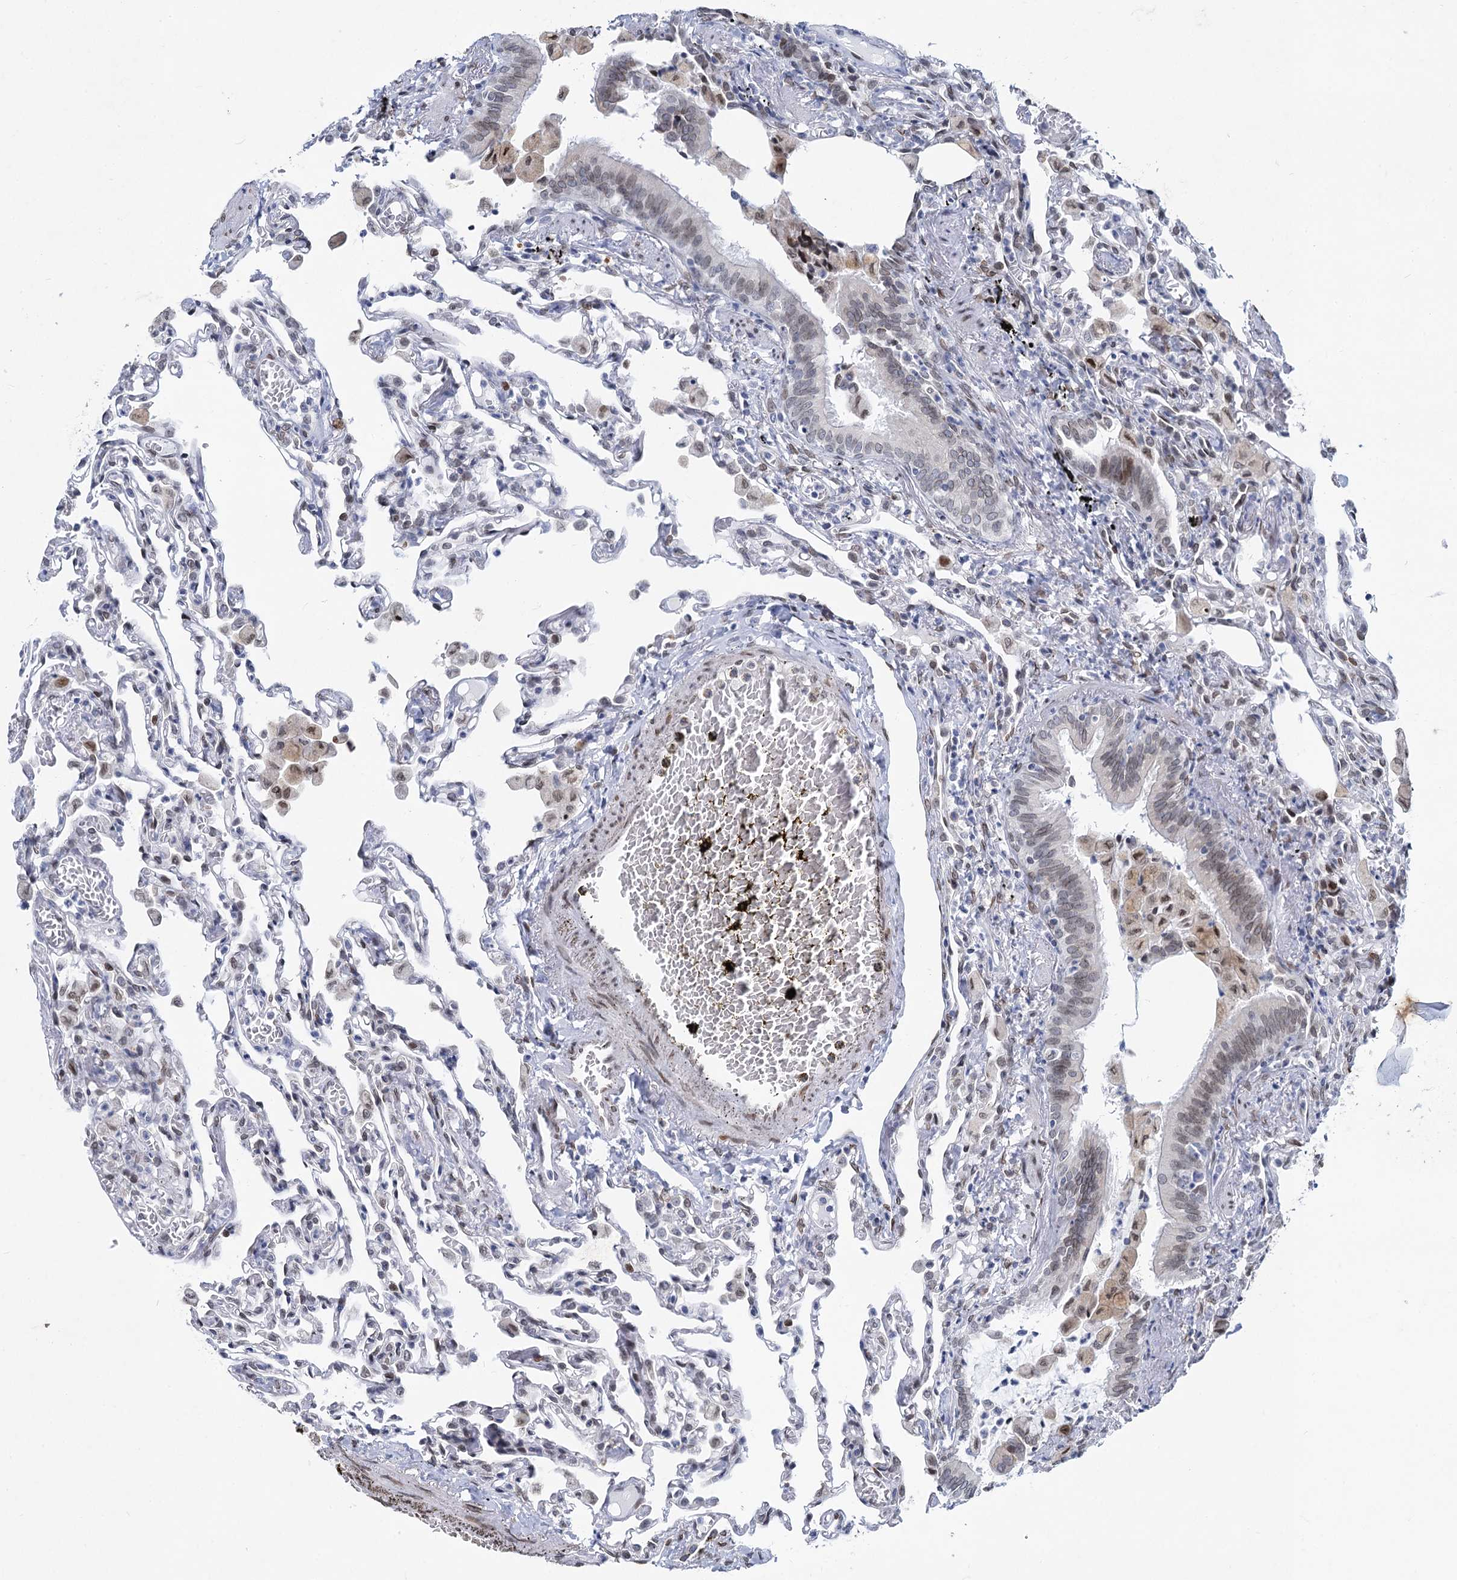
{"staining": {"intensity": "moderate", "quantity": "<25%", "location": "nuclear"}, "tissue": "lung", "cell_type": "Alveolar cells", "image_type": "normal", "snomed": [{"axis": "morphology", "description": "Normal tissue, NOS"}, {"axis": "topography", "description": "Bronchus"}, {"axis": "topography", "description": "Lung"}], "caption": "A low amount of moderate nuclear expression is appreciated in about <25% of alveolar cells in benign lung.", "gene": "PRSS35", "patient": {"sex": "female", "age": 49}}